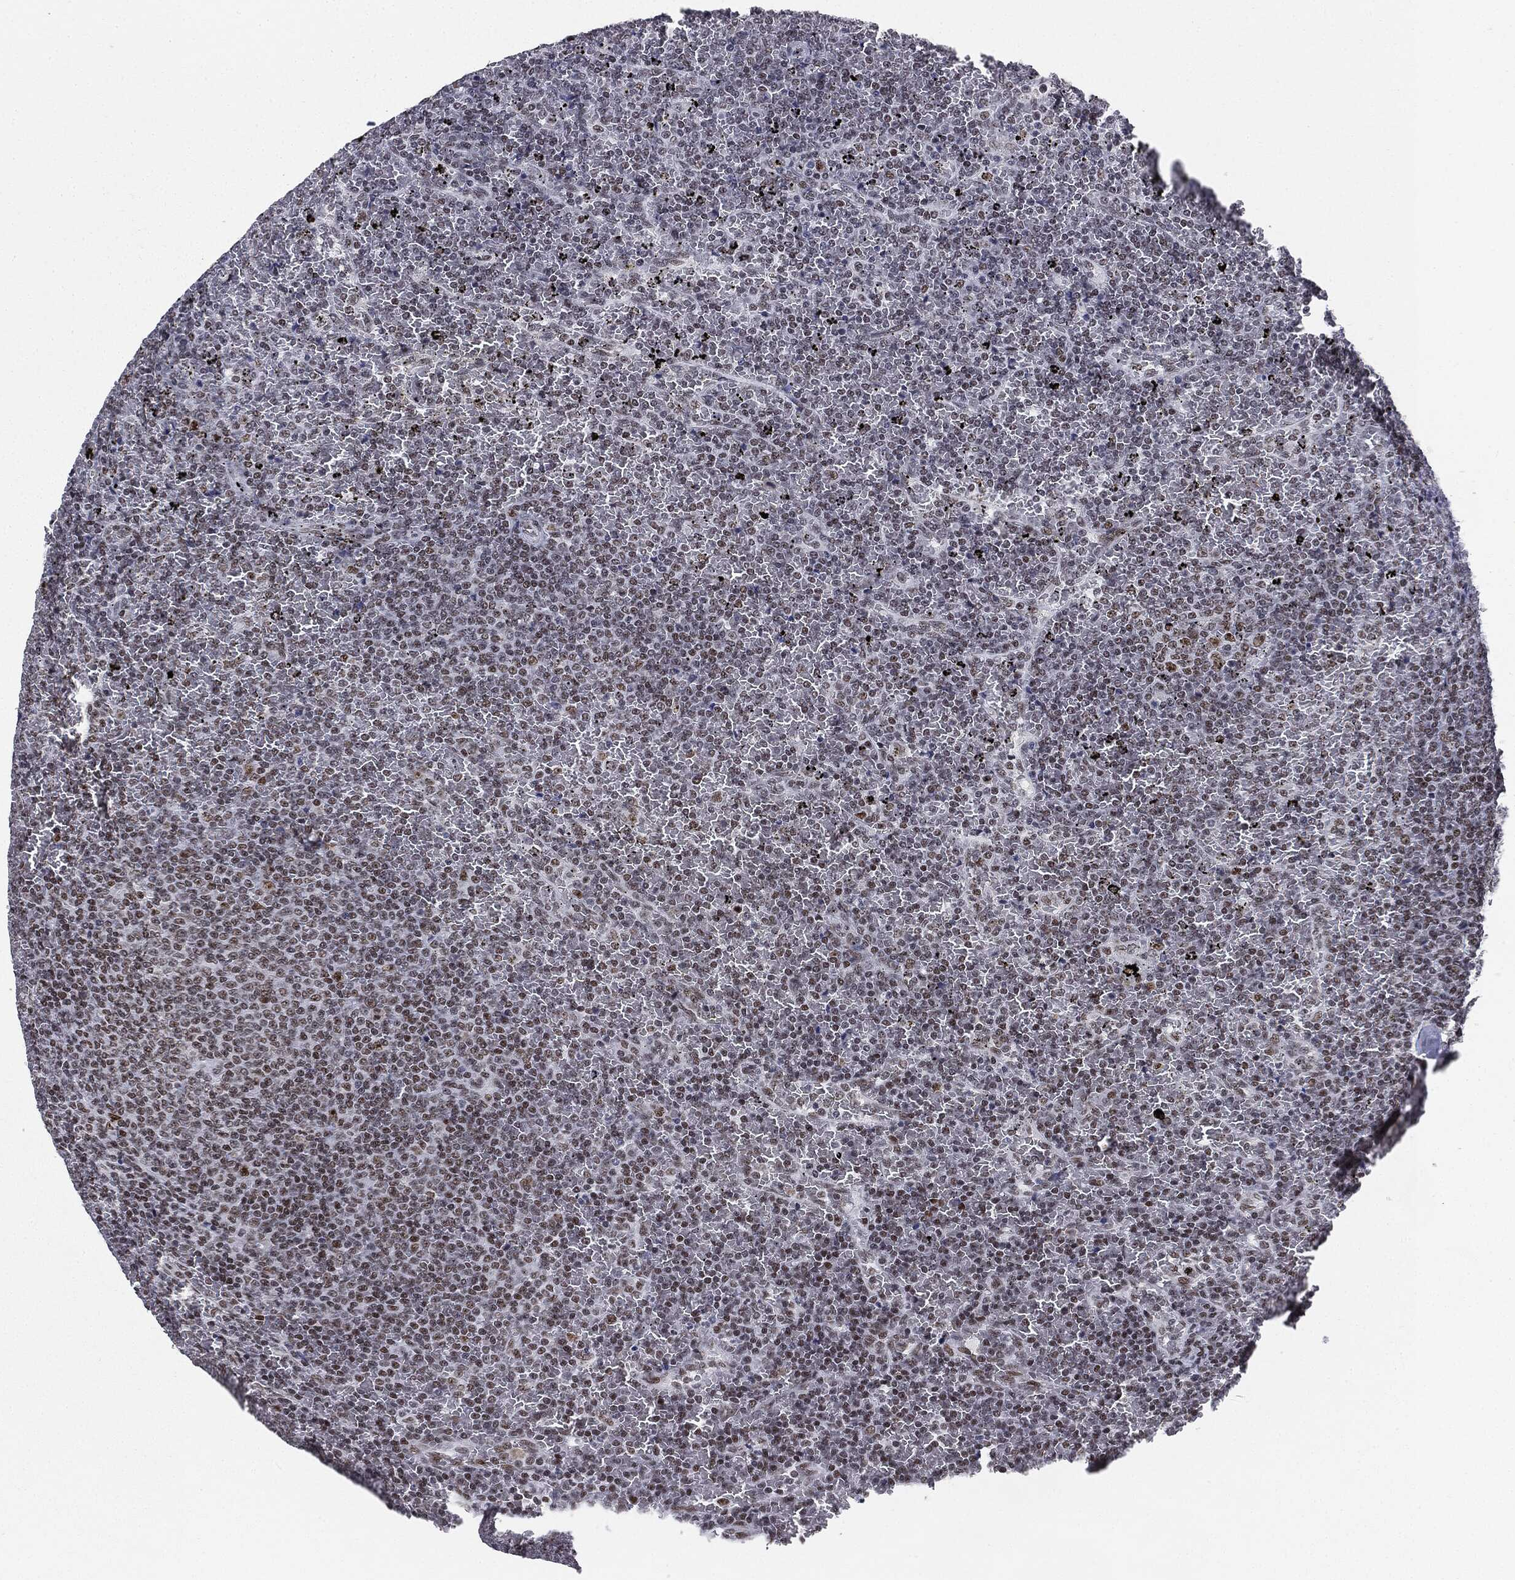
{"staining": {"intensity": "weak", "quantity": "<25%", "location": "nuclear"}, "tissue": "lymphoma", "cell_type": "Tumor cells", "image_type": "cancer", "snomed": [{"axis": "morphology", "description": "Malignant lymphoma, non-Hodgkin's type, Low grade"}, {"axis": "topography", "description": "Spleen"}], "caption": "Immunohistochemical staining of lymphoma displays no significant positivity in tumor cells.", "gene": "MDC1", "patient": {"sex": "female", "age": 77}}